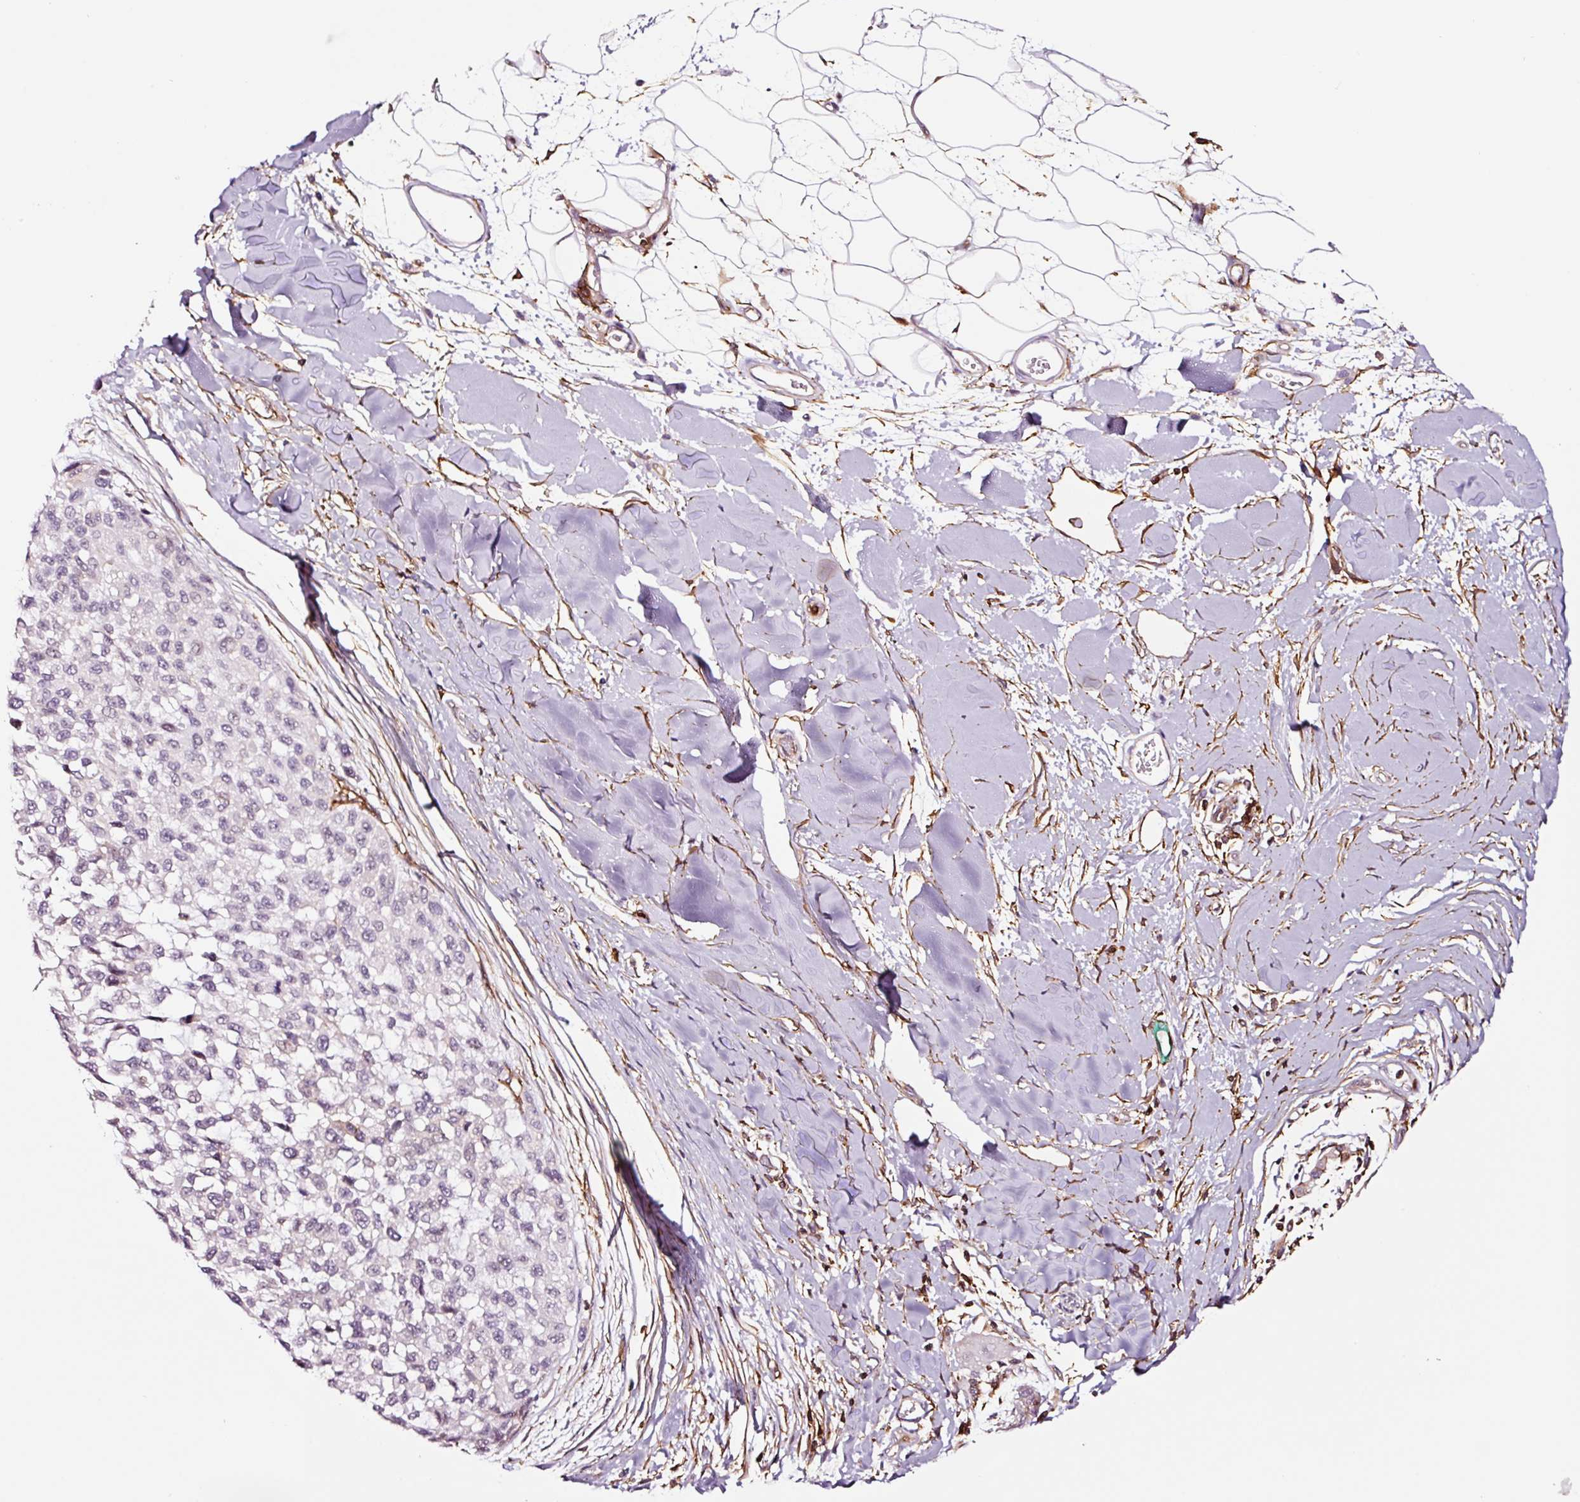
{"staining": {"intensity": "negative", "quantity": "none", "location": "none"}, "tissue": "melanoma", "cell_type": "Tumor cells", "image_type": "cancer", "snomed": [{"axis": "morphology", "description": "Malignant melanoma, NOS"}, {"axis": "topography", "description": "Skin"}], "caption": "Tumor cells show no significant expression in malignant melanoma. (DAB (3,3'-diaminobenzidine) immunohistochemistry (IHC) with hematoxylin counter stain).", "gene": "ADD3", "patient": {"sex": "male", "age": 62}}